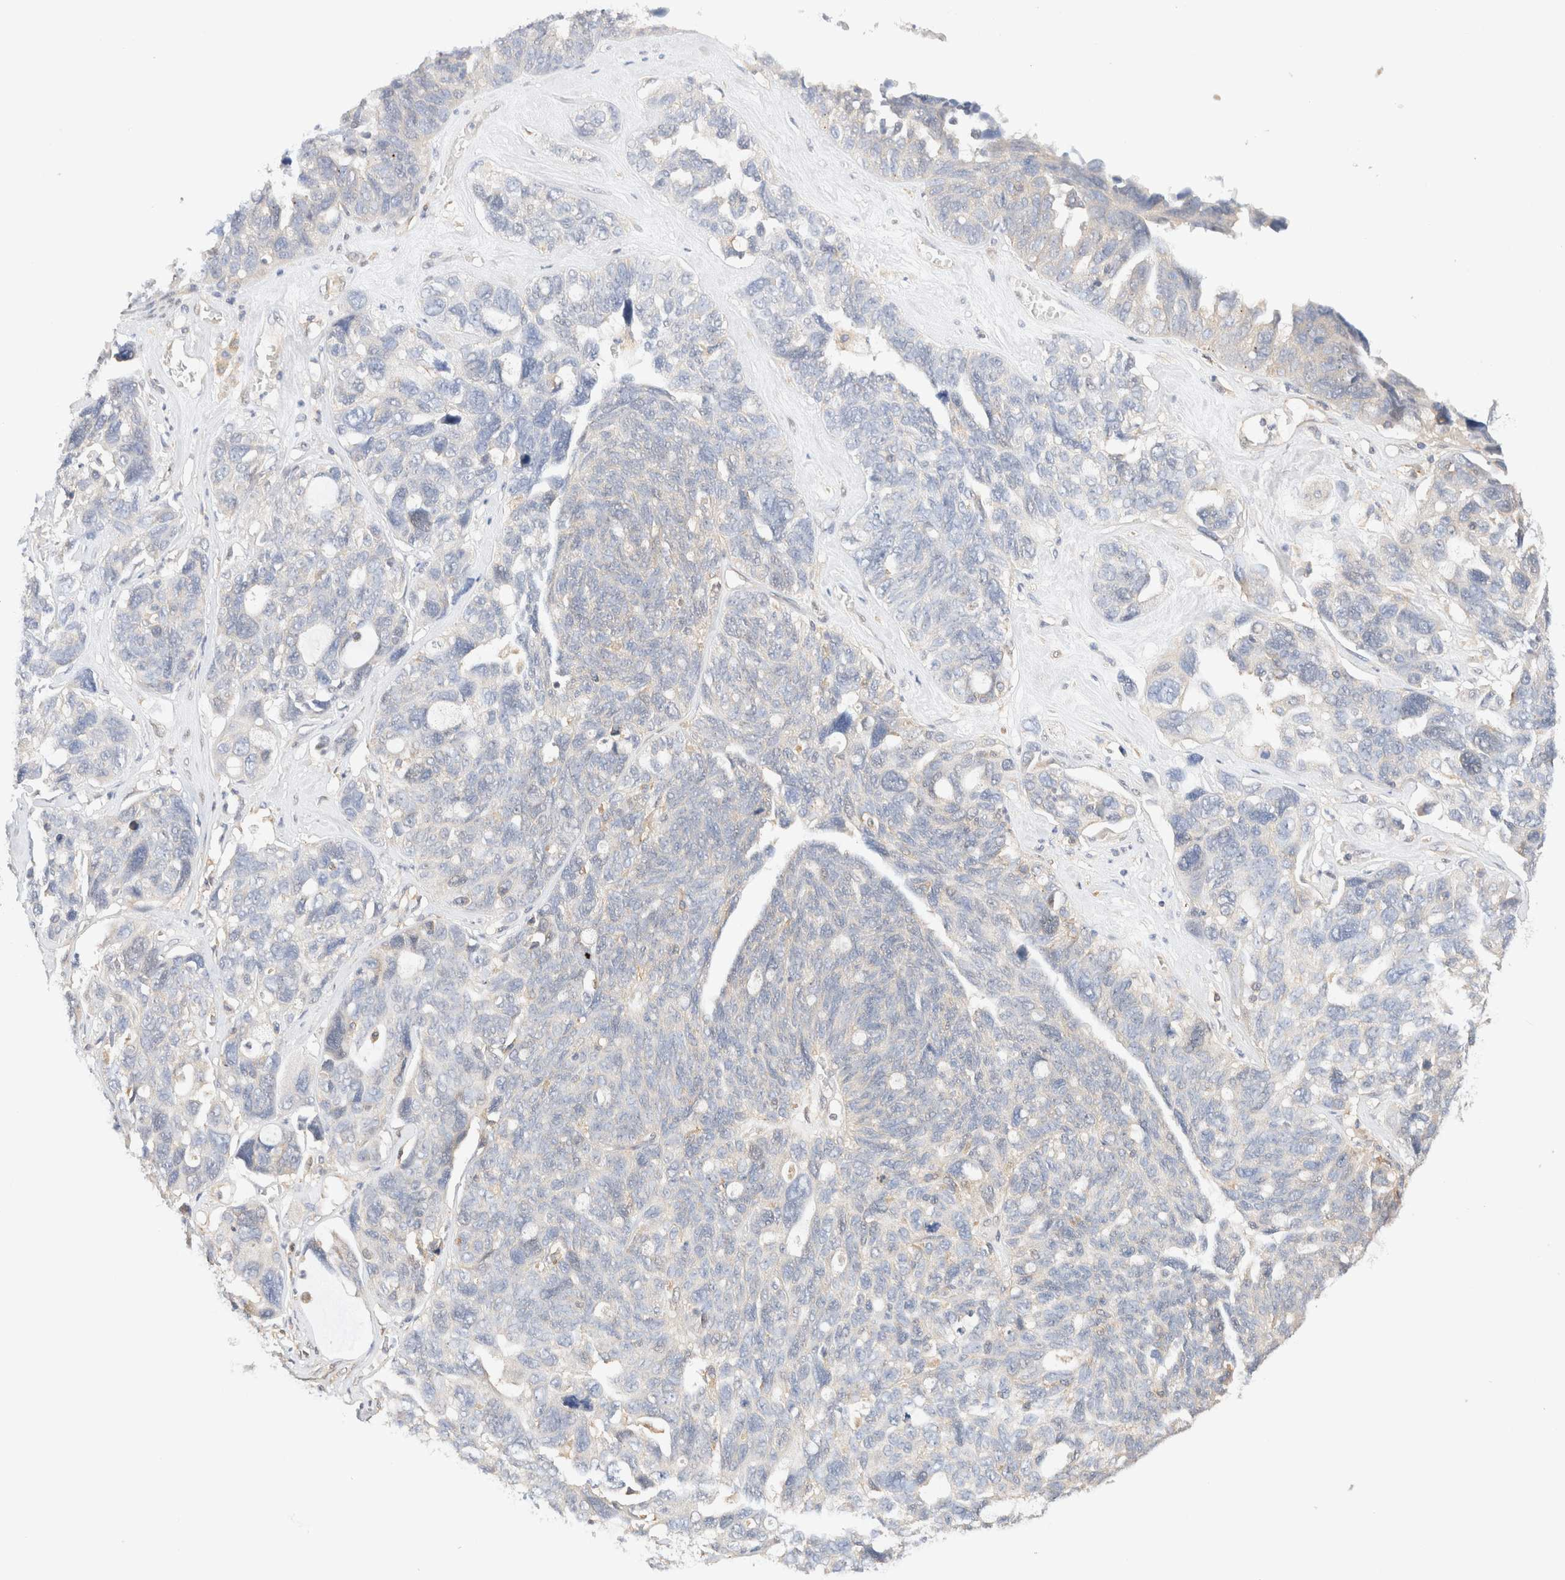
{"staining": {"intensity": "negative", "quantity": "none", "location": "none"}, "tissue": "ovarian cancer", "cell_type": "Tumor cells", "image_type": "cancer", "snomed": [{"axis": "morphology", "description": "Cystadenocarcinoma, serous, NOS"}, {"axis": "topography", "description": "Ovary"}], "caption": "DAB immunohistochemical staining of ovarian cancer reveals no significant expression in tumor cells.", "gene": "RABEP1", "patient": {"sex": "female", "age": 79}}